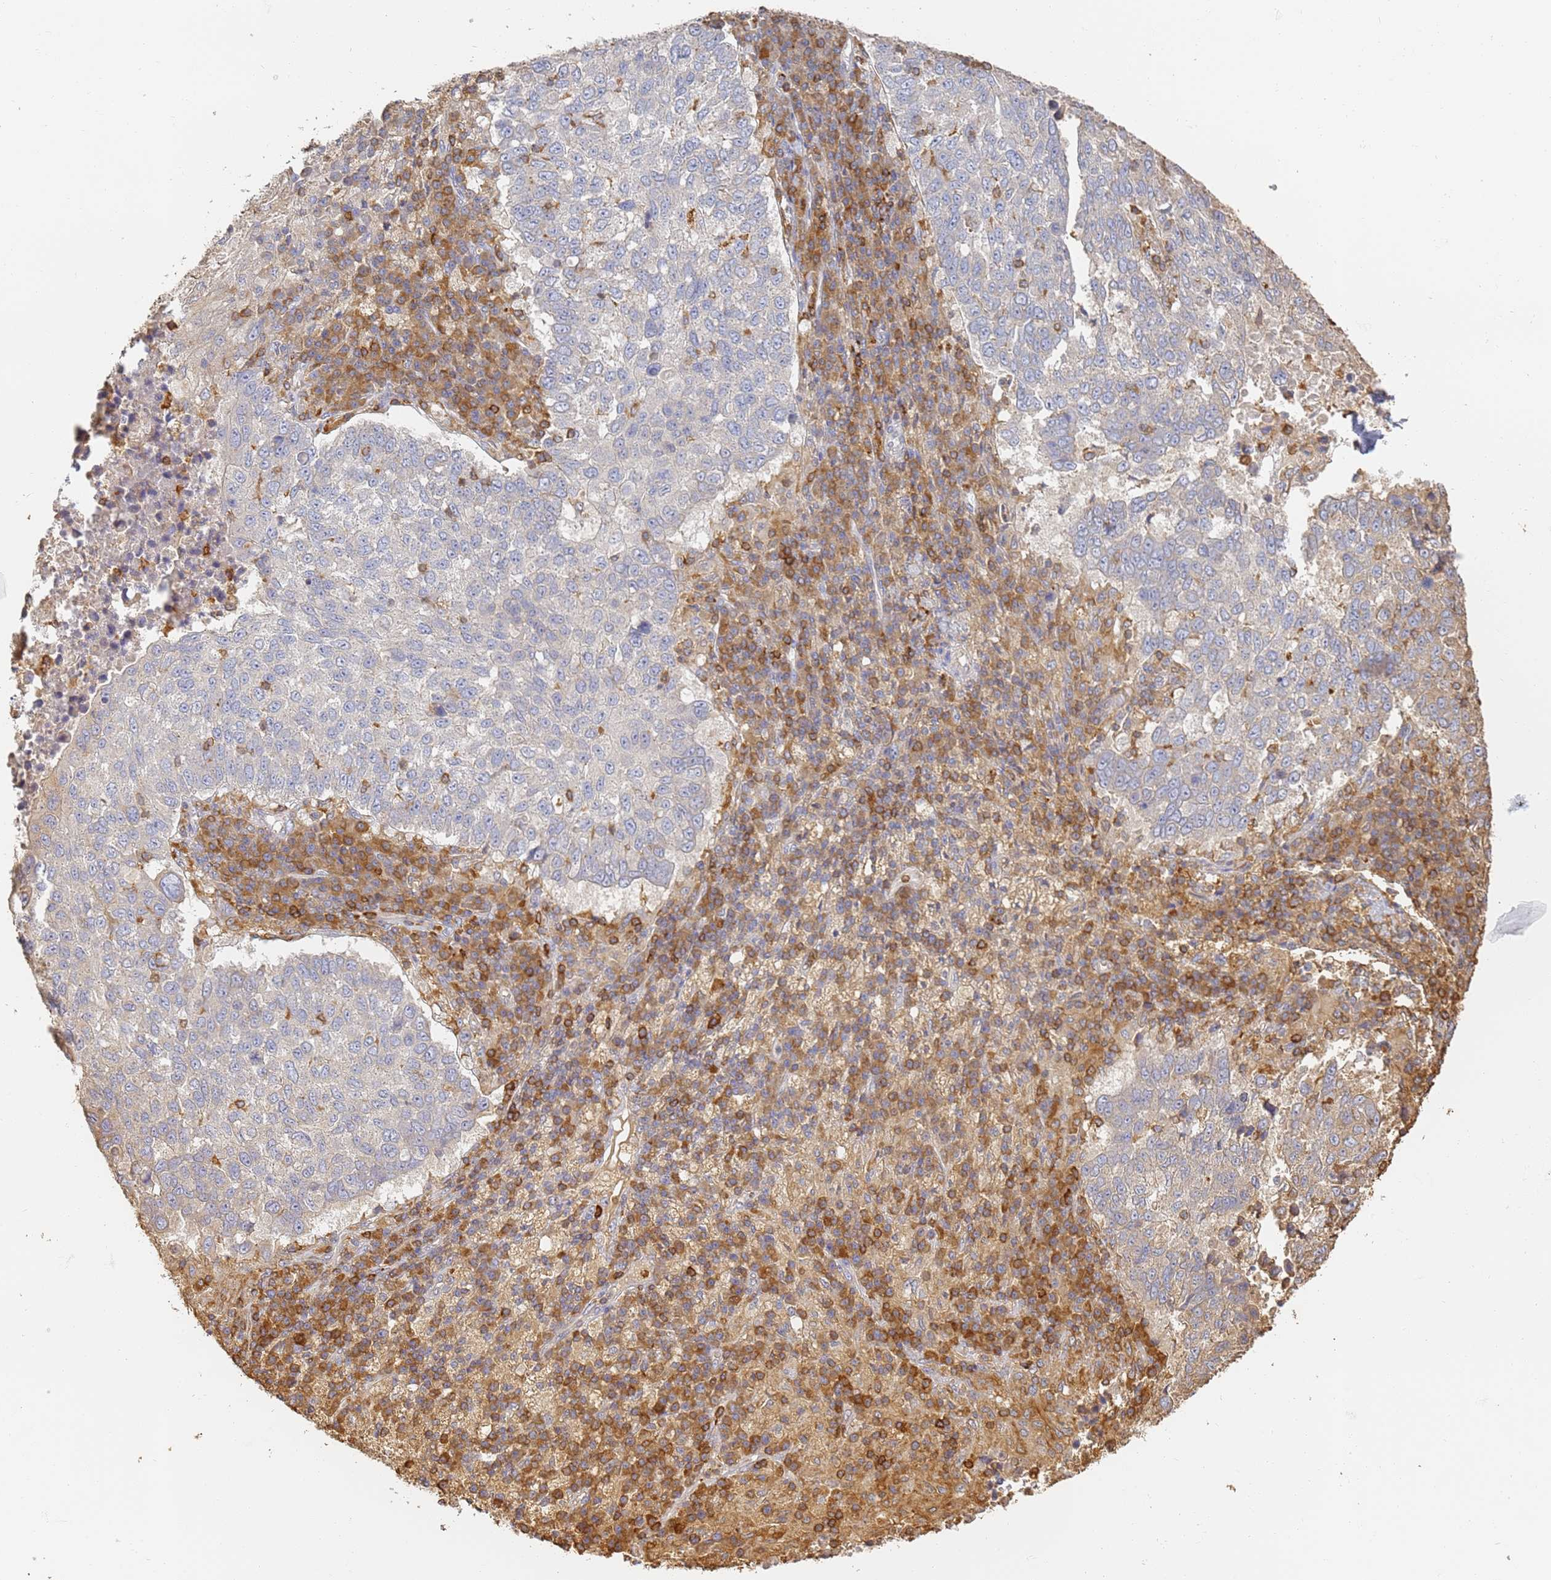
{"staining": {"intensity": "negative", "quantity": "none", "location": "none"}, "tissue": "lung cancer", "cell_type": "Tumor cells", "image_type": "cancer", "snomed": [{"axis": "morphology", "description": "Squamous cell carcinoma, NOS"}, {"axis": "topography", "description": "Lung"}], "caption": "Protein analysis of lung cancer reveals no significant expression in tumor cells.", "gene": "BIN2", "patient": {"sex": "male", "age": 73}}